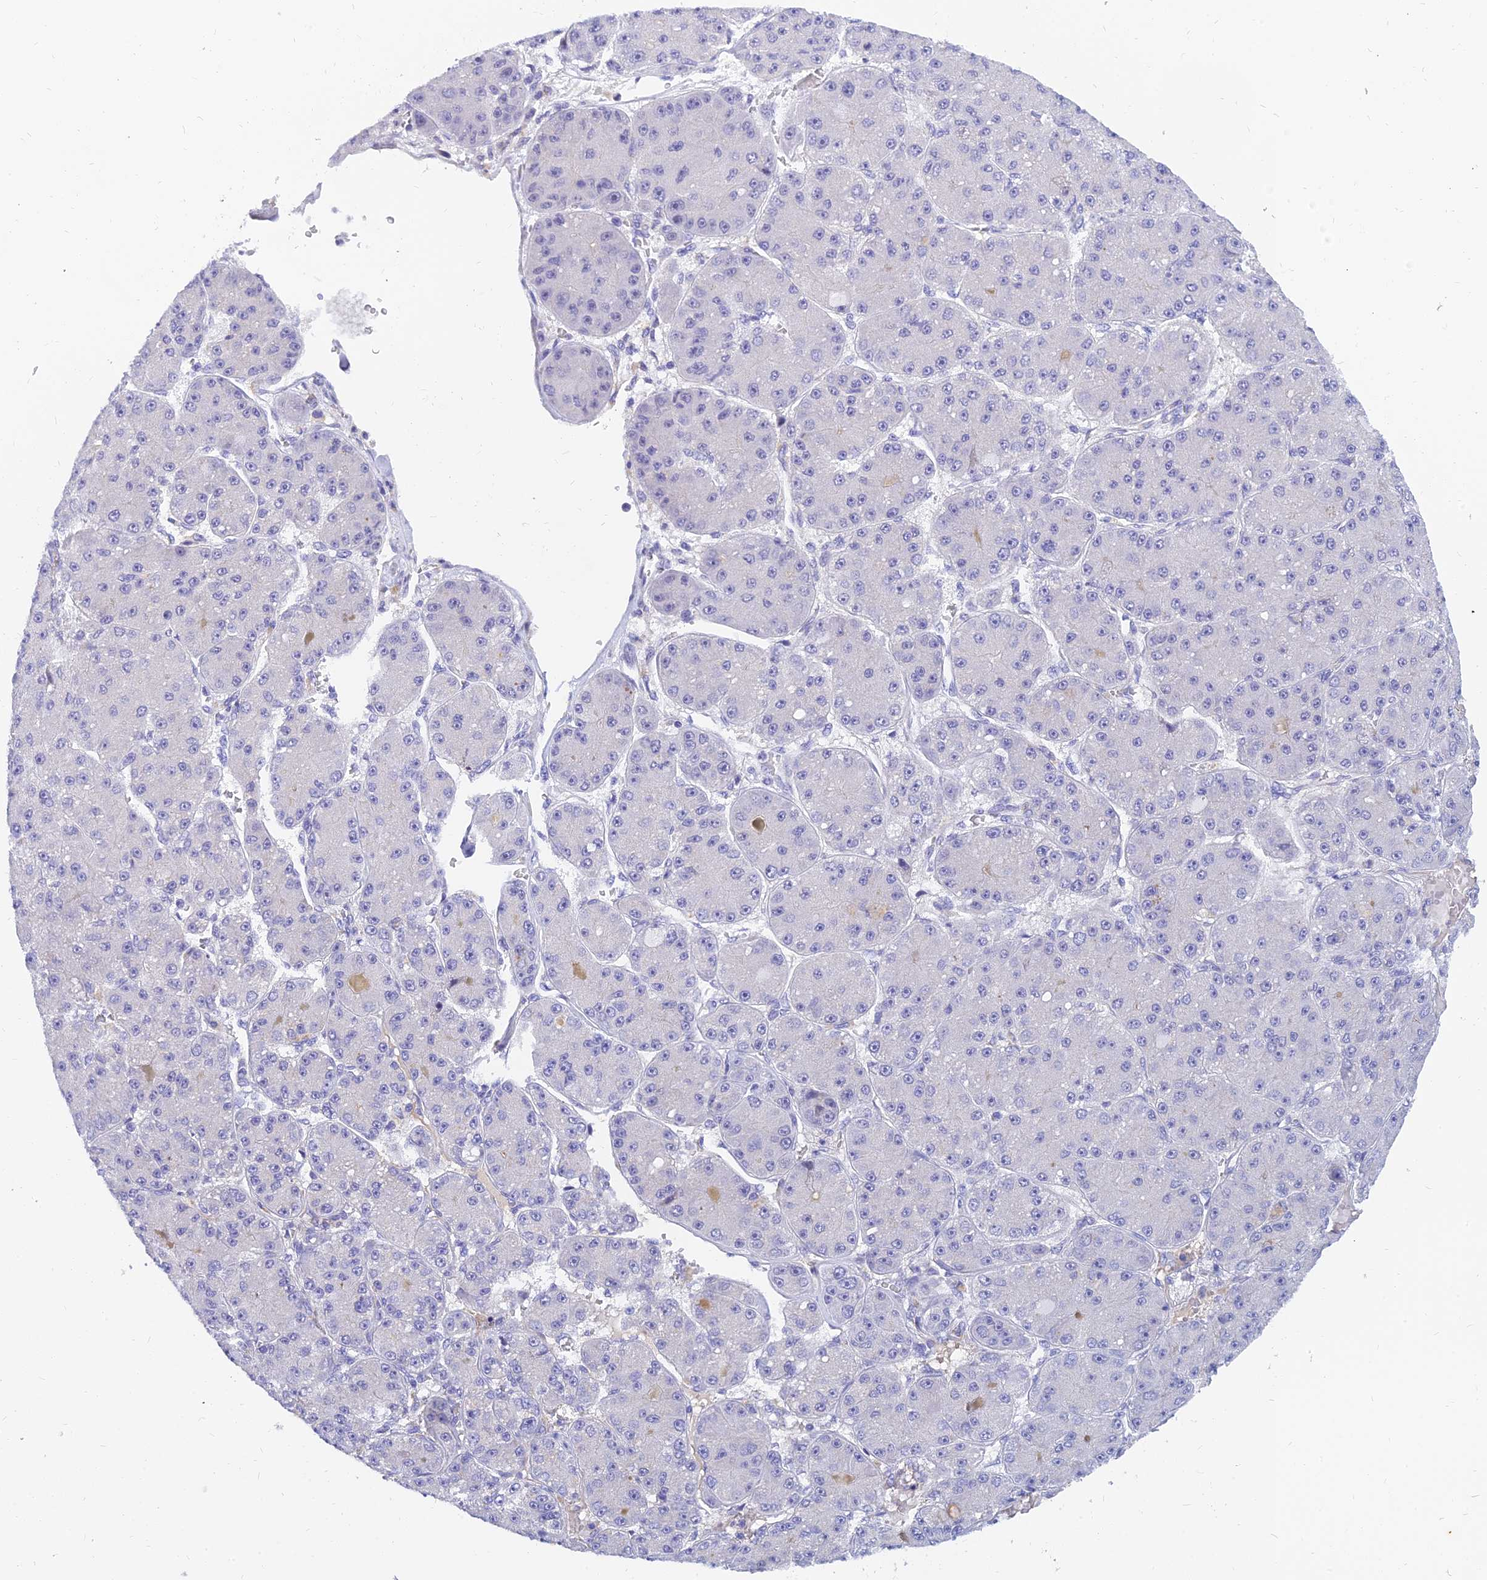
{"staining": {"intensity": "negative", "quantity": "none", "location": "none"}, "tissue": "liver cancer", "cell_type": "Tumor cells", "image_type": "cancer", "snomed": [{"axis": "morphology", "description": "Carcinoma, Hepatocellular, NOS"}, {"axis": "topography", "description": "Liver"}], "caption": "A high-resolution photomicrograph shows immunohistochemistry staining of liver cancer (hepatocellular carcinoma), which displays no significant positivity in tumor cells.", "gene": "TMEM161B", "patient": {"sex": "male", "age": 67}}